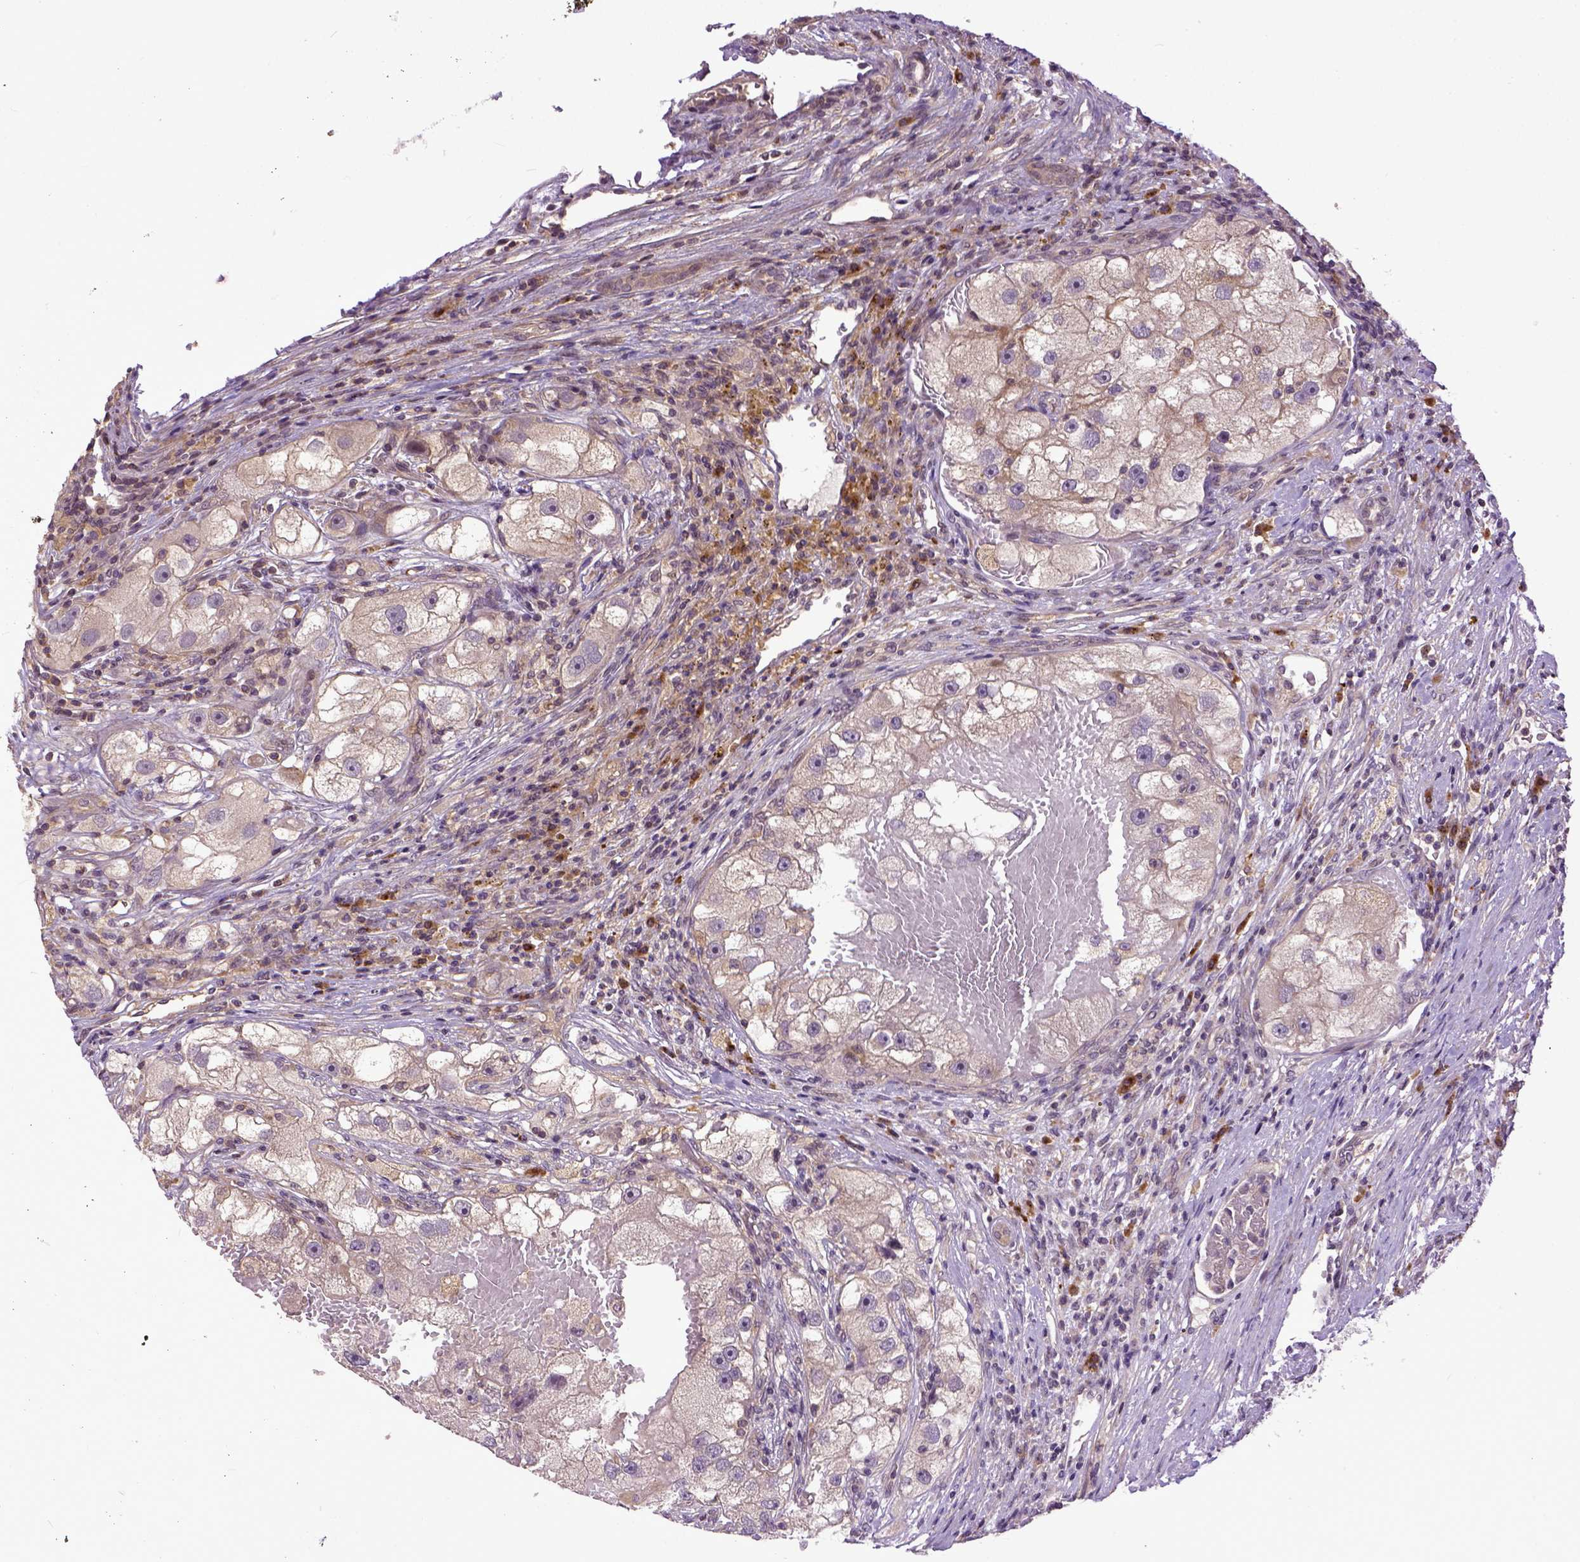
{"staining": {"intensity": "negative", "quantity": "none", "location": "none"}, "tissue": "renal cancer", "cell_type": "Tumor cells", "image_type": "cancer", "snomed": [{"axis": "morphology", "description": "Adenocarcinoma, NOS"}, {"axis": "topography", "description": "Kidney"}], "caption": "DAB immunohistochemical staining of human adenocarcinoma (renal) shows no significant expression in tumor cells. (DAB immunohistochemistry, high magnification).", "gene": "CPNE1", "patient": {"sex": "male", "age": 63}}